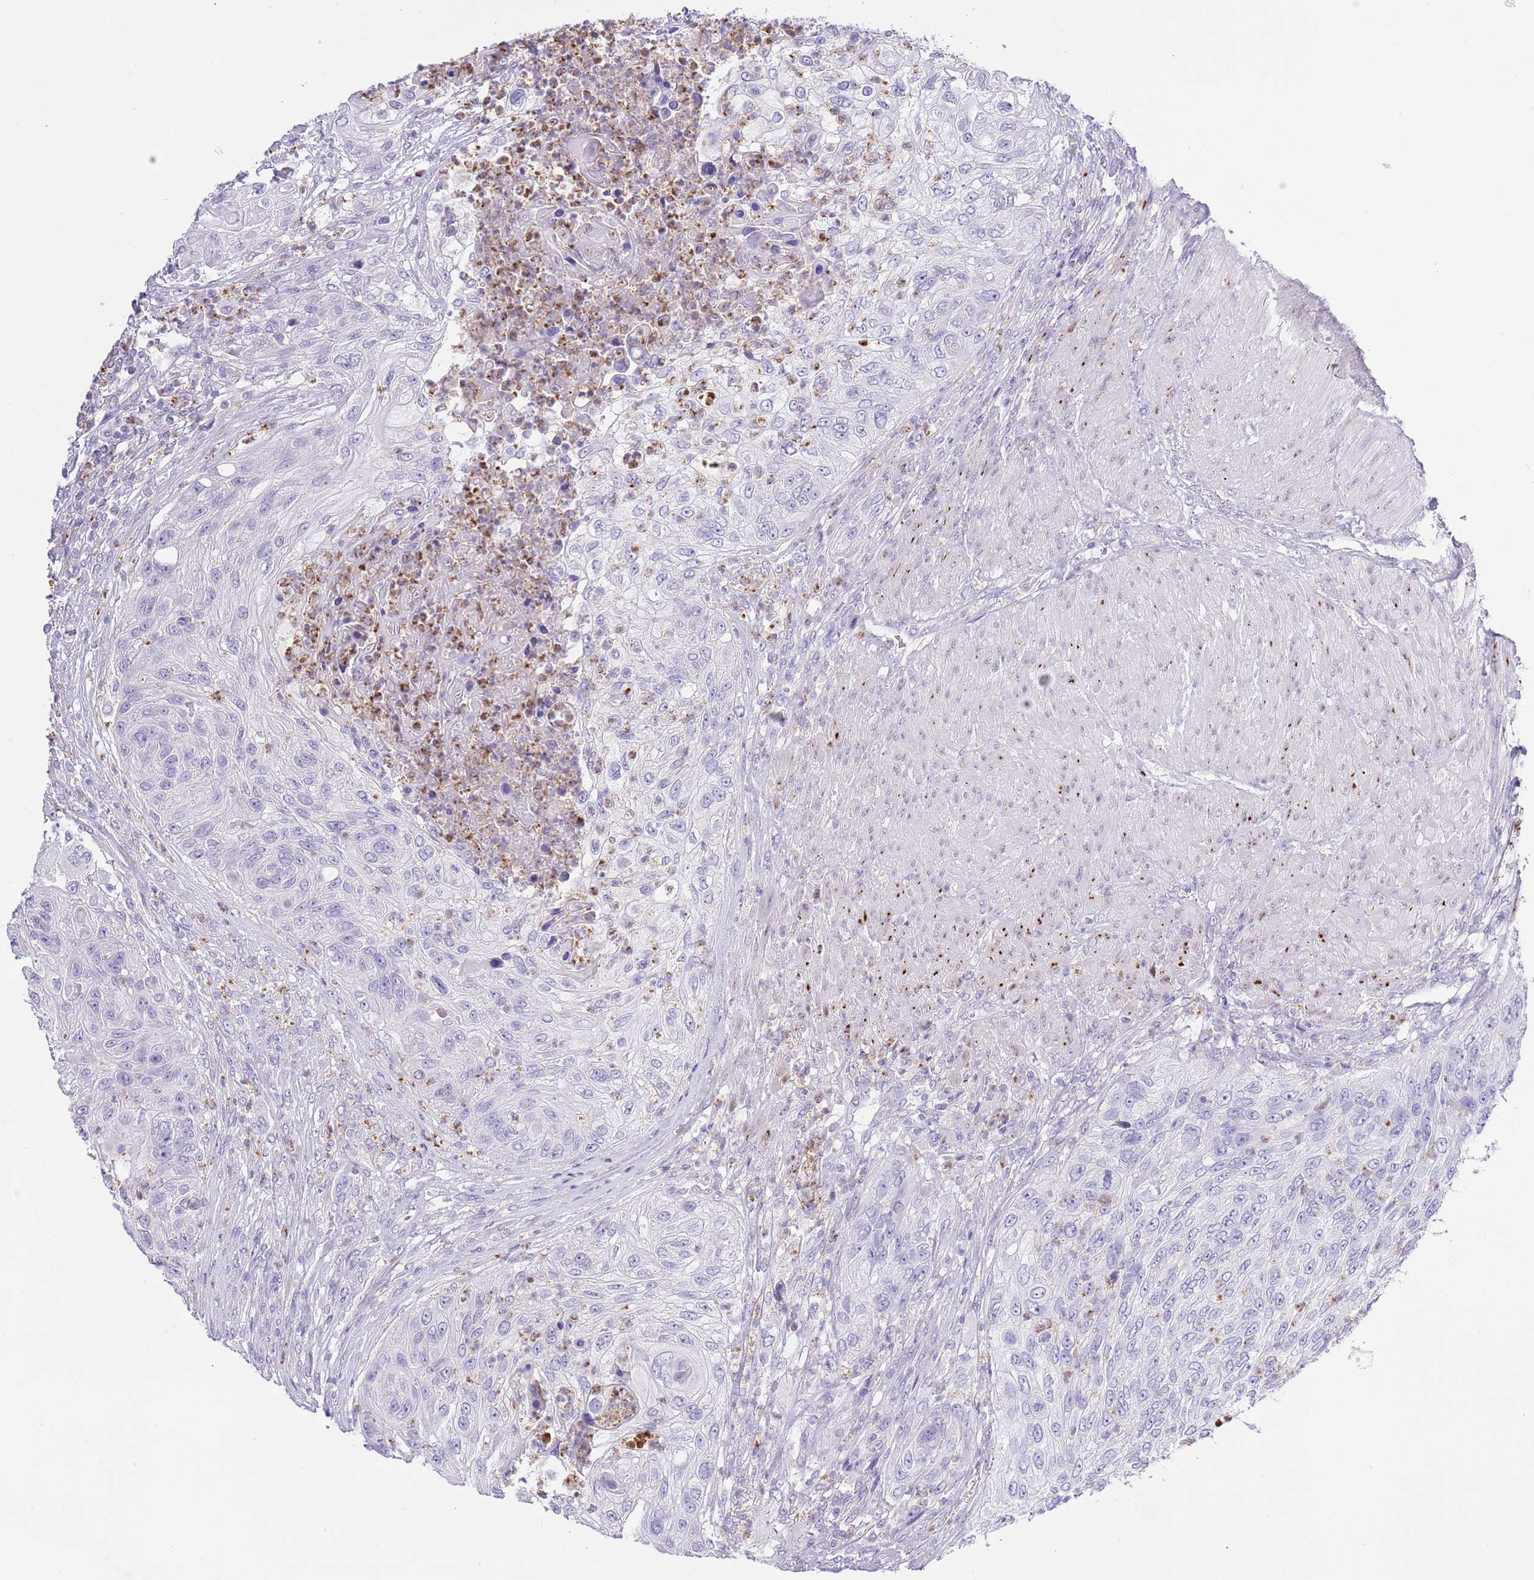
{"staining": {"intensity": "negative", "quantity": "none", "location": "none"}, "tissue": "urothelial cancer", "cell_type": "Tumor cells", "image_type": "cancer", "snomed": [{"axis": "morphology", "description": "Urothelial carcinoma, High grade"}, {"axis": "topography", "description": "Urinary bladder"}], "caption": "The image displays no significant positivity in tumor cells of urothelial cancer. Brightfield microscopy of IHC stained with DAB (3,3'-diaminobenzidine) (brown) and hematoxylin (blue), captured at high magnification.", "gene": "OR2Z1", "patient": {"sex": "female", "age": 60}}